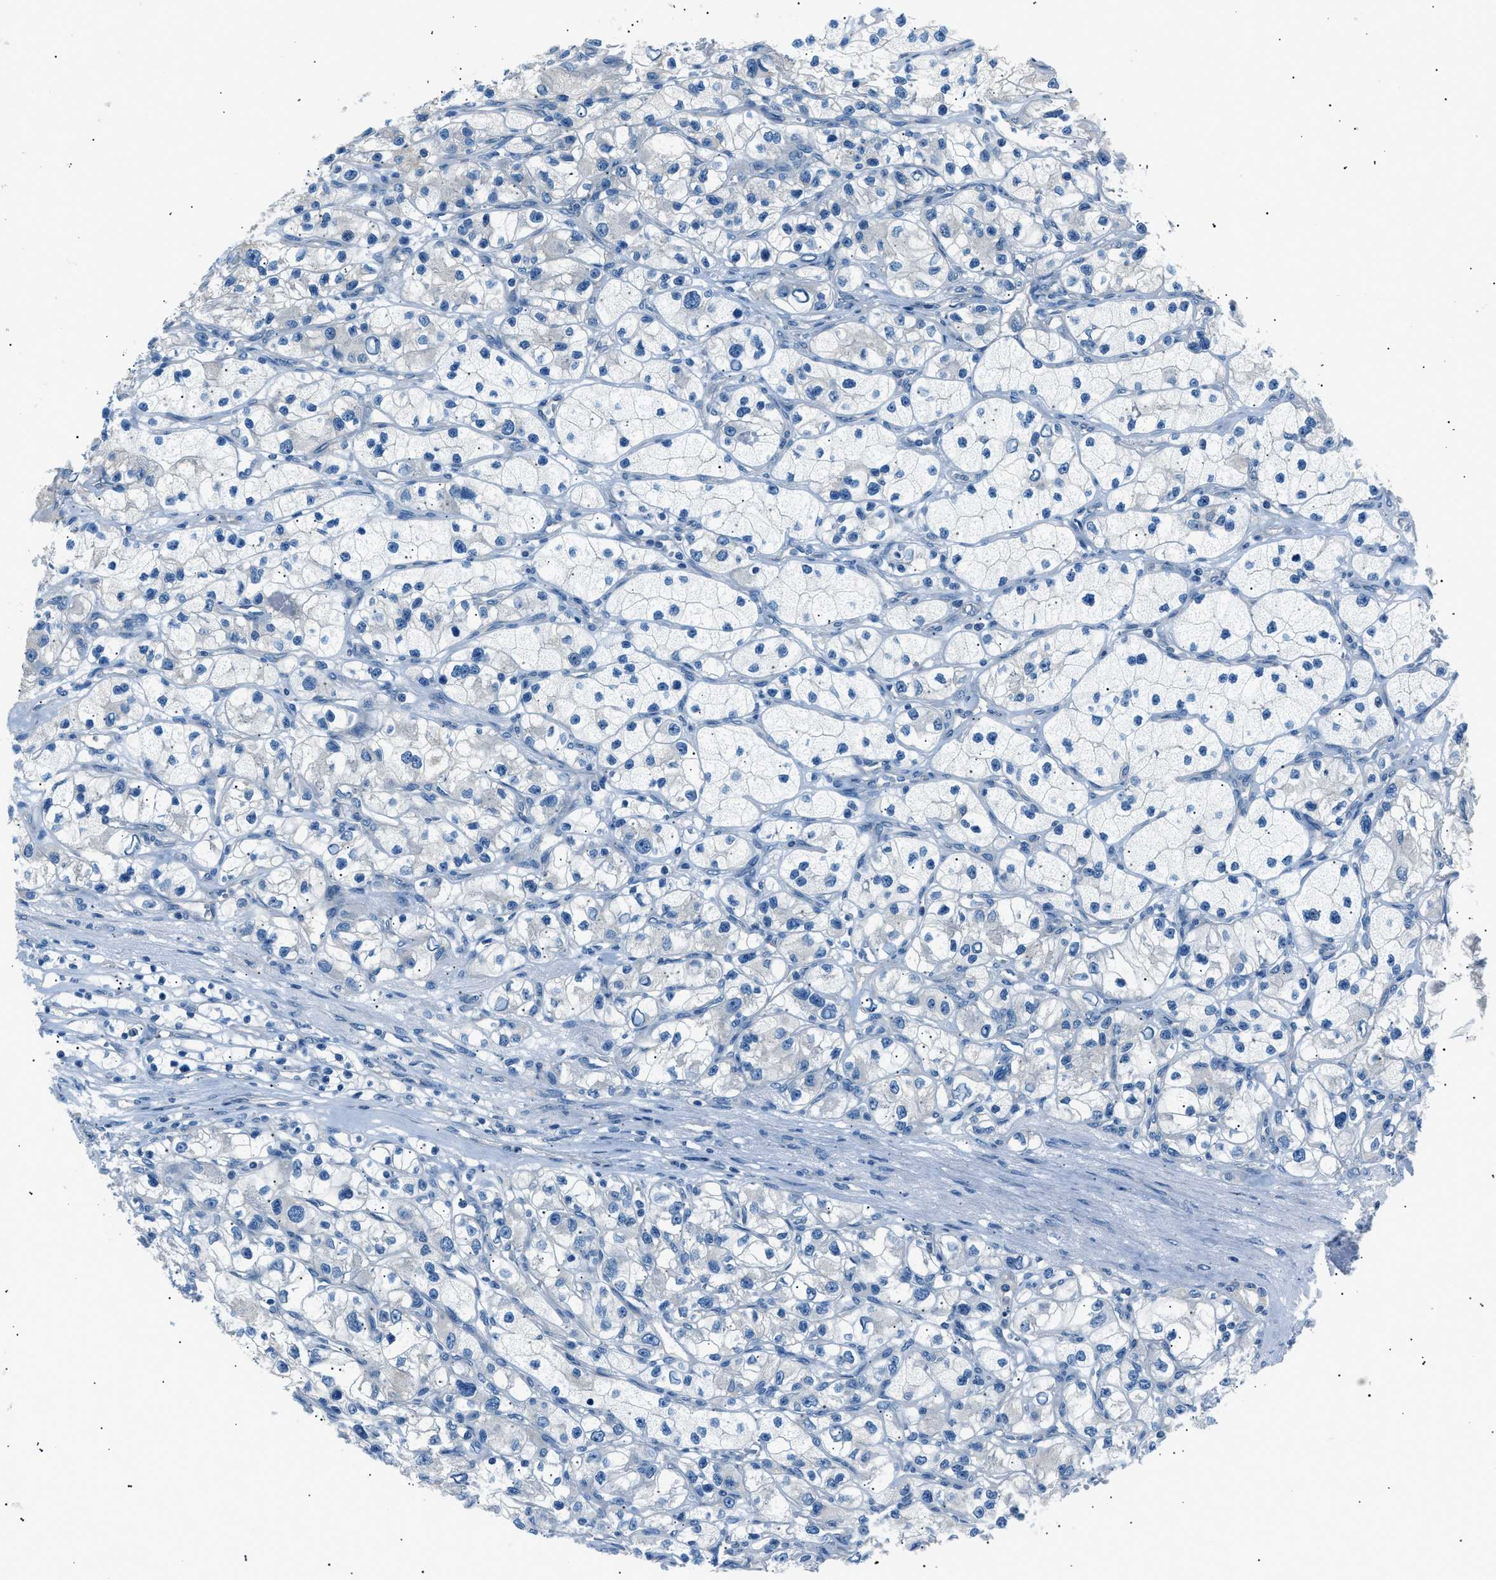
{"staining": {"intensity": "negative", "quantity": "none", "location": "none"}, "tissue": "renal cancer", "cell_type": "Tumor cells", "image_type": "cancer", "snomed": [{"axis": "morphology", "description": "Adenocarcinoma, NOS"}, {"axis": "topography", "description": "Kidney"}], "caption": "Immunohistochemistry (IHC) of human renal cancer (adenocarcinoma) reveals no positivity in tumor cells. (DAB (3,3'-diaminobenzidine) immunohistochemistry, high magnification).", "gene": "LRRC37B", "patient": {"sex": "female", "age": 57}}